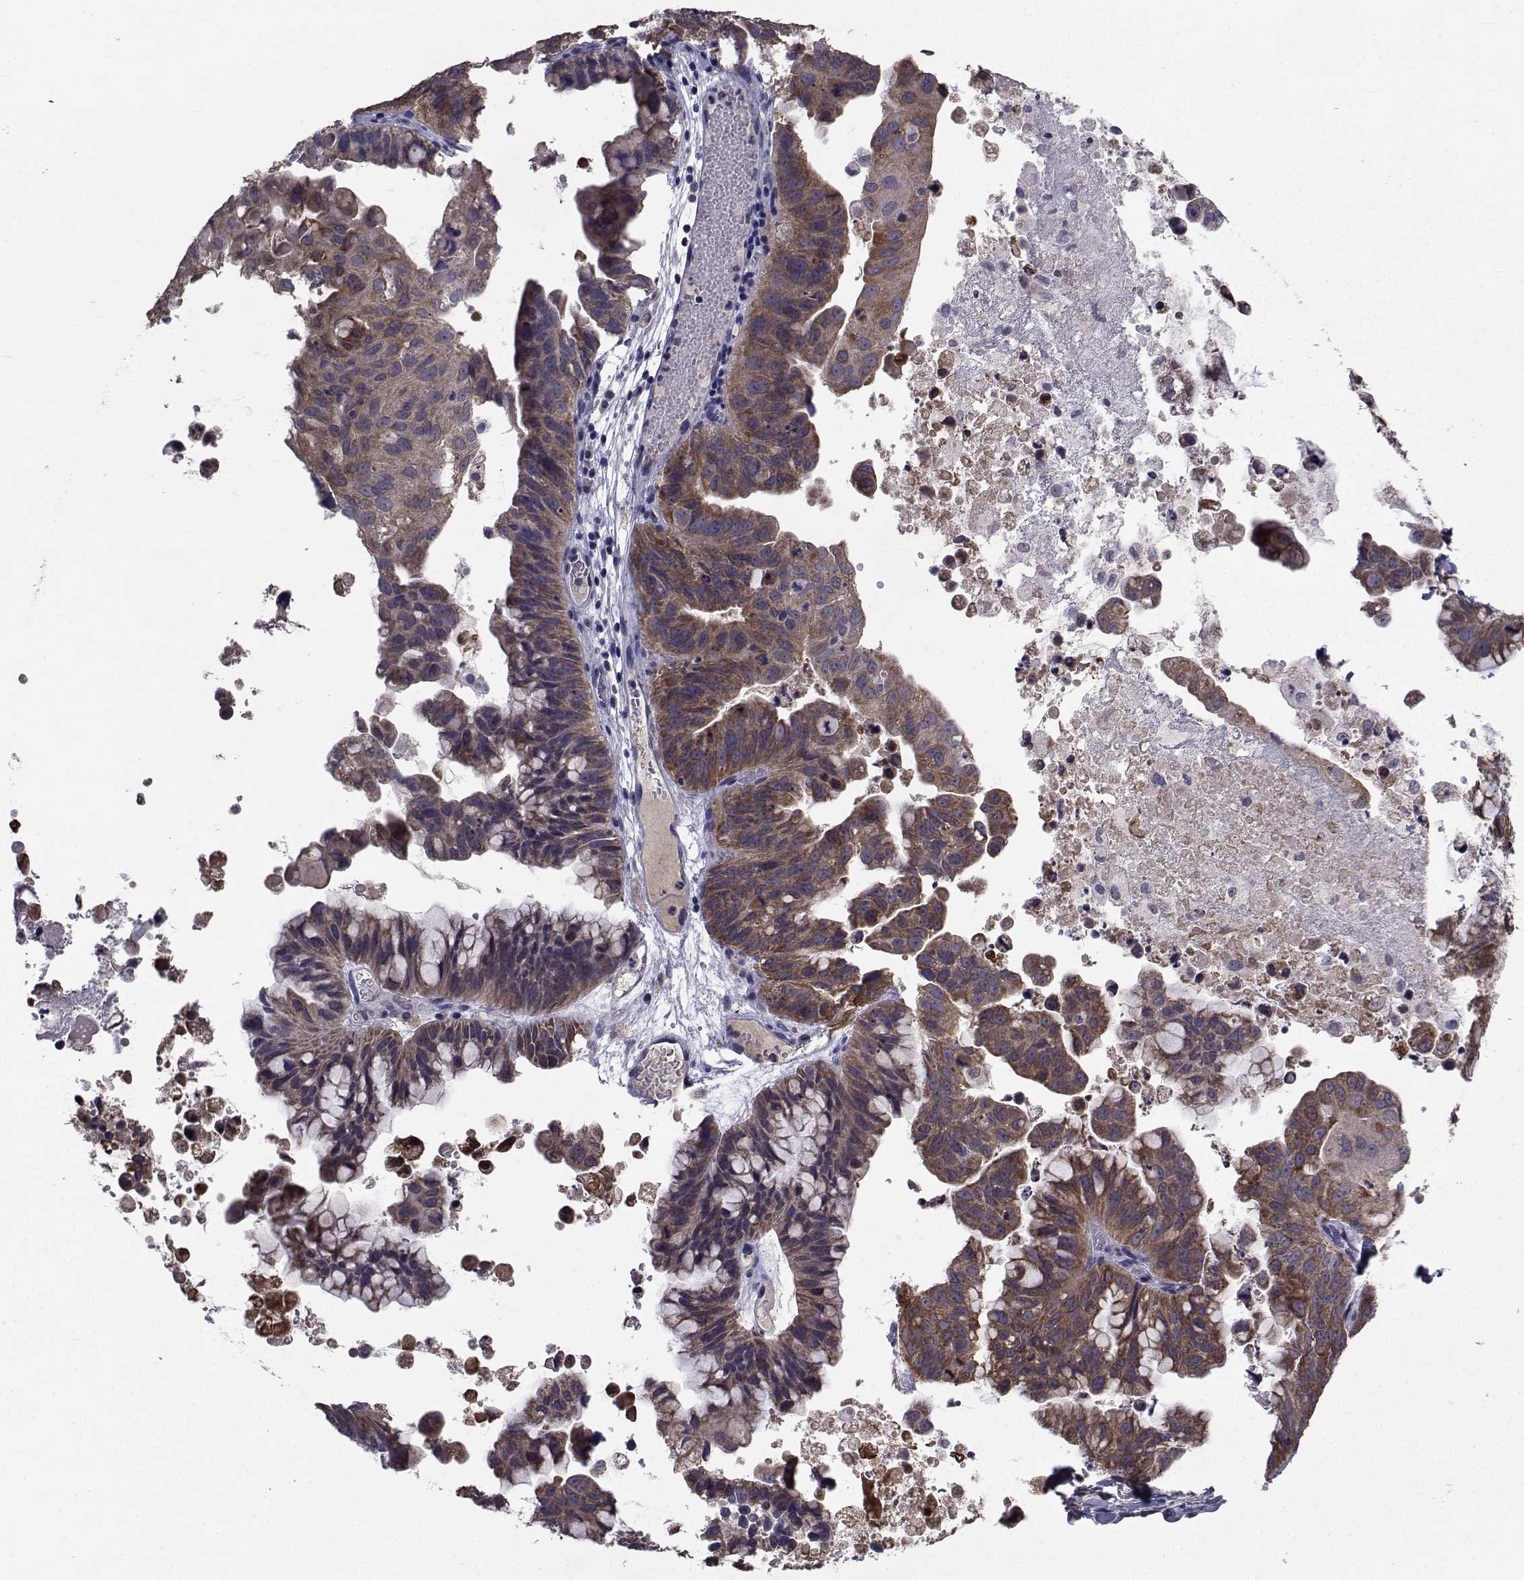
{"staining": {"intensity": "strong", "quantity": "25%-75%", "location": "cytoplasmic/membranous"}, "tissue": "ovarian cancer", "cell_type": "Tumor cells", "image_type": "cancer", "snomed": [{"axis": "morphology", "description": "Cystadenocarcinoma, mucinous, NOS"}, {"axis": "topography", "description": "Ovary"}], "caption": "Ovarian mucinous cystadenocarcinoma tissue exhibits strong cytoplasmic/membranous positivity in approximately 25%-75% of tumor cells, visualized by immunohistochemistry. Nuclei are stained in blue.", "gene": "CYP2S1", "patient": {"sex": "female", "age": 76}}